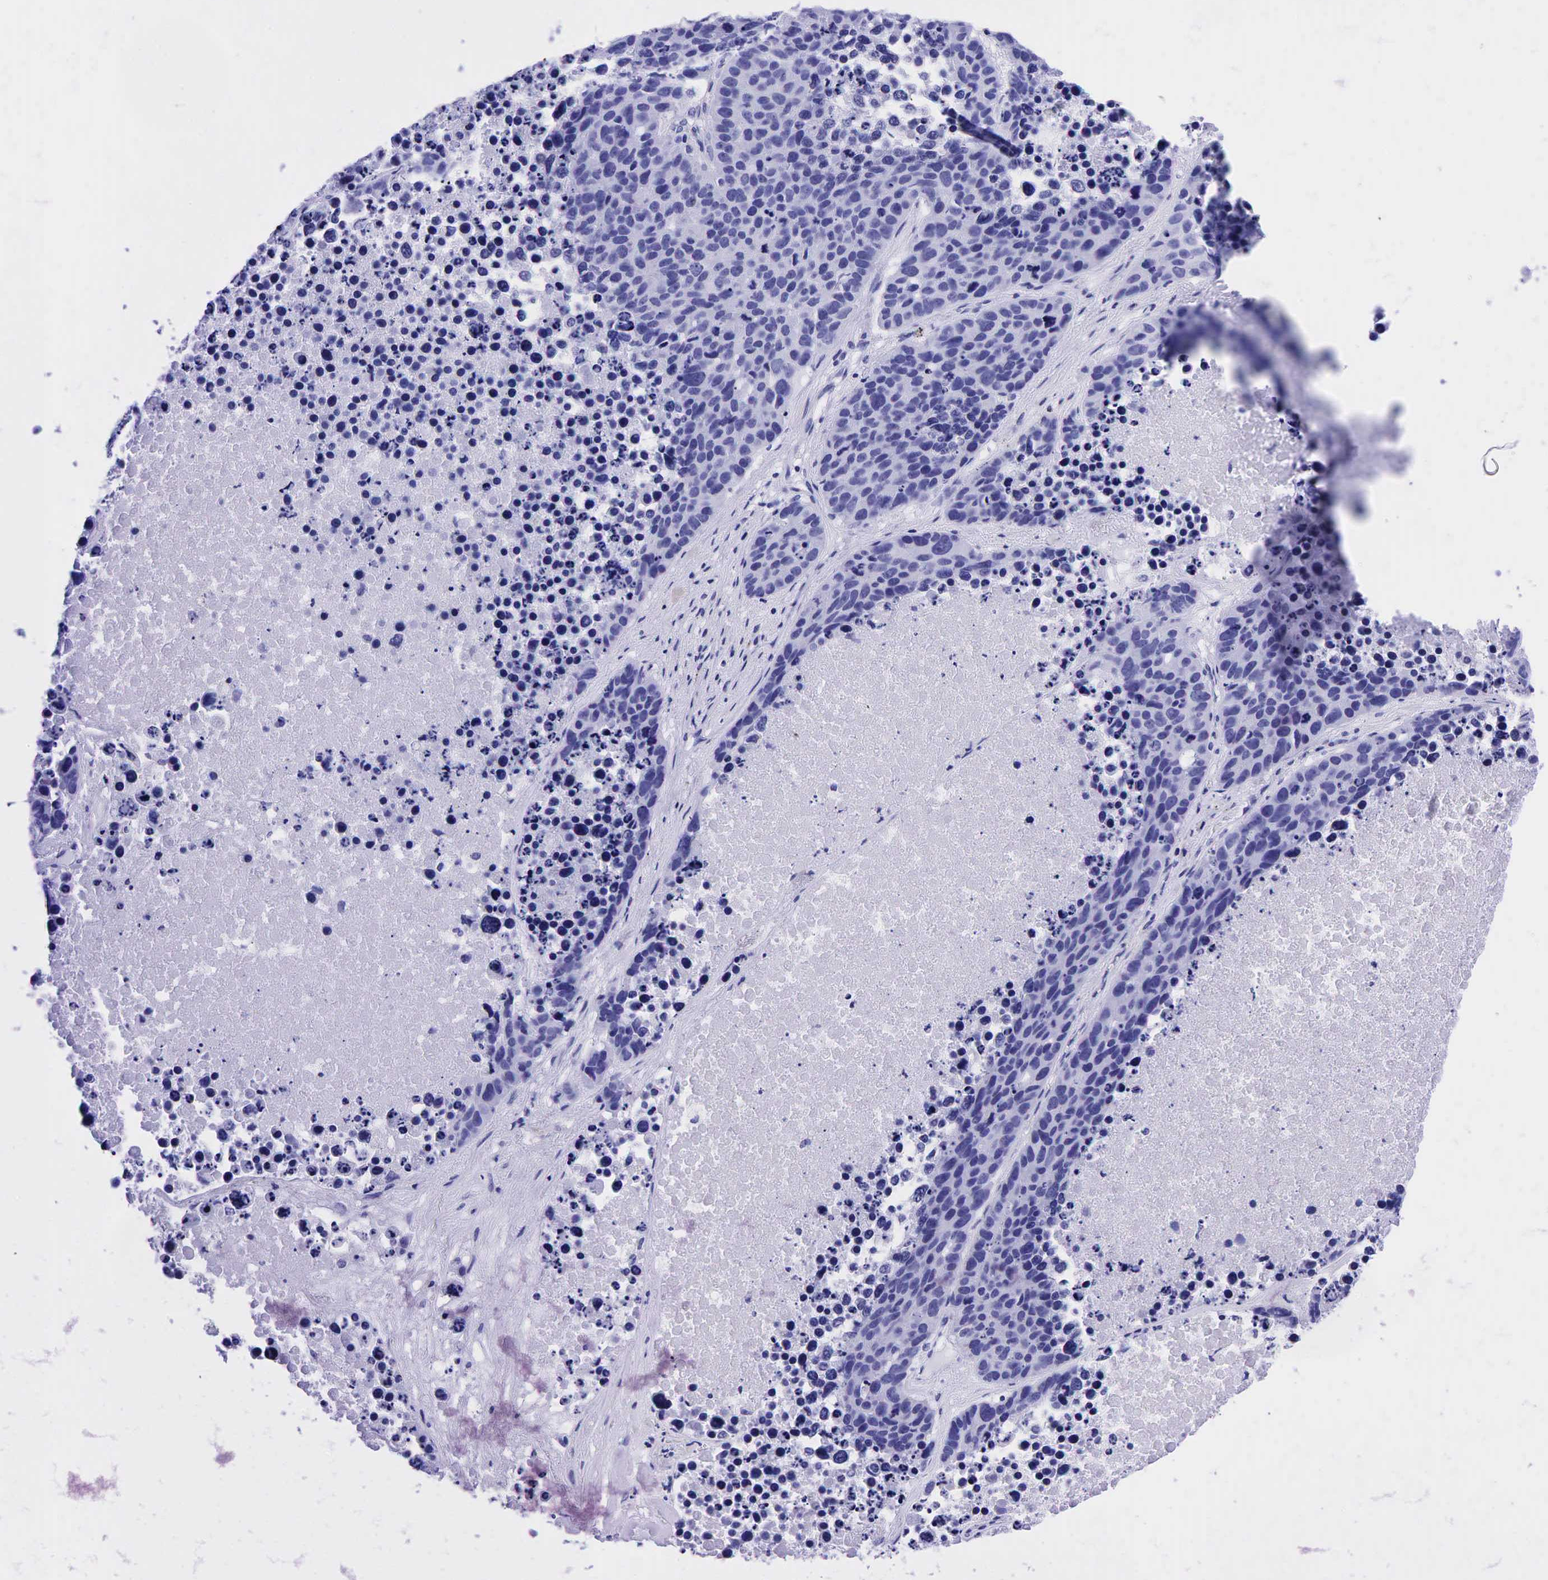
{"staining": {"intensity": "negative", "quantity": "none", "location": "none"}, "tissue": "lung cancer", "cell_type": "Tumor cells", "image_type": "cancer", "snomed": [{"axis": "morphology", "description": "Carcinoid, malignant, NOS"}, {"axis": "topography", "description": "Lung"}], "caption": "IHC of lung cancer (malignant carcinoid) shows no staining in tumor cells.", "gene": "ESR1", "patient": {"sex": "male", "age": 60}}